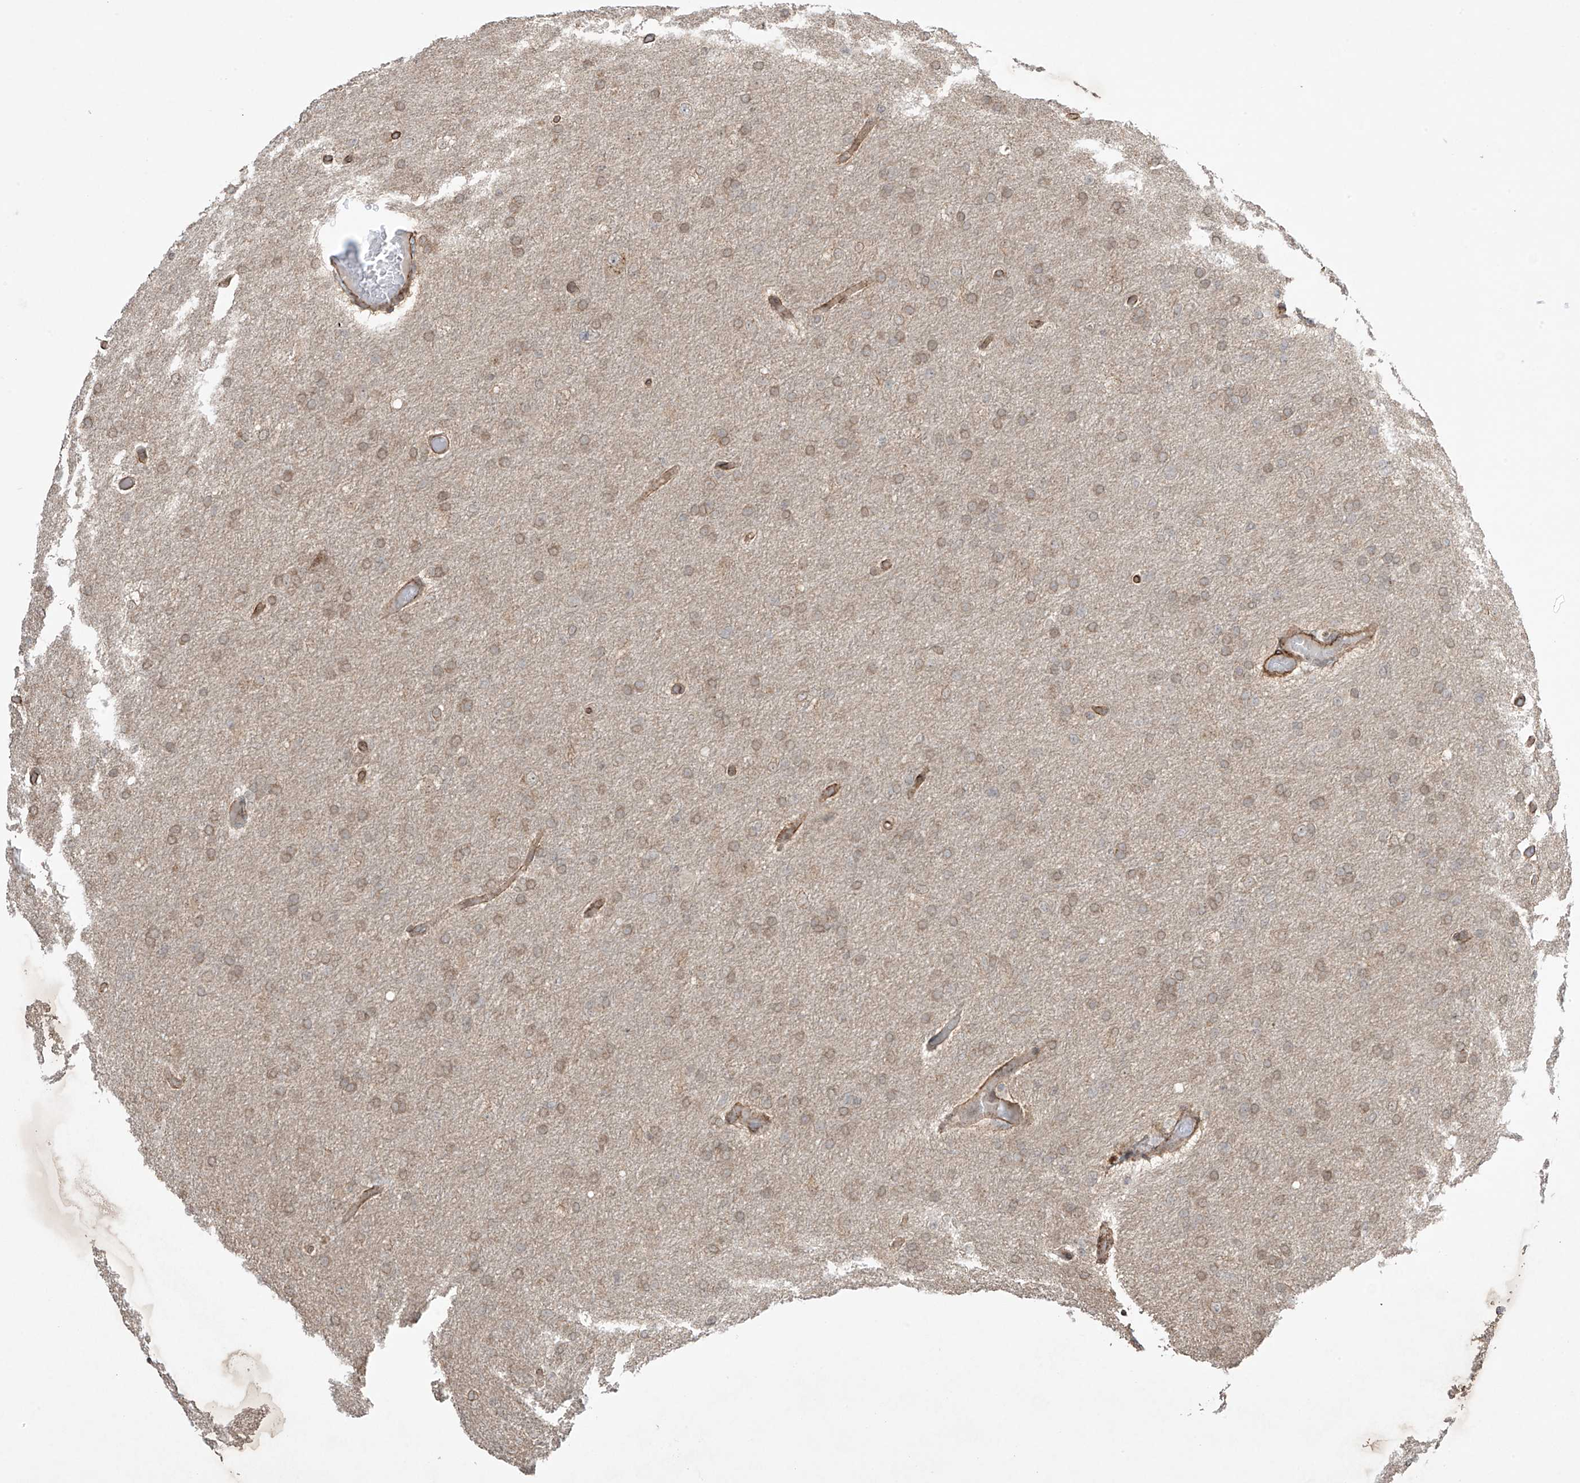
{"staining": {"intensity": "weak", "quantity": ">75%", "location": "cytoplasmic/membranous,nuclear"}, "tissue": "glioma", "cell_type": "Tumor cells", "image_type": "cancer", "snomed": [{"axis": "morphology", "description": "Glioma, malignant, High grade"}, {"axis": "topography", "description": "Cerebral cortex"}], "caption": "This histopathology image shows immunohistochemistry (IHC) staining of human glioma, with low weak cytoplasmic/membranous and nuclear staining in about >75% of tumor cells.", "gene": "TTLL5", "patient": {"sex": "female", "age": 36}}